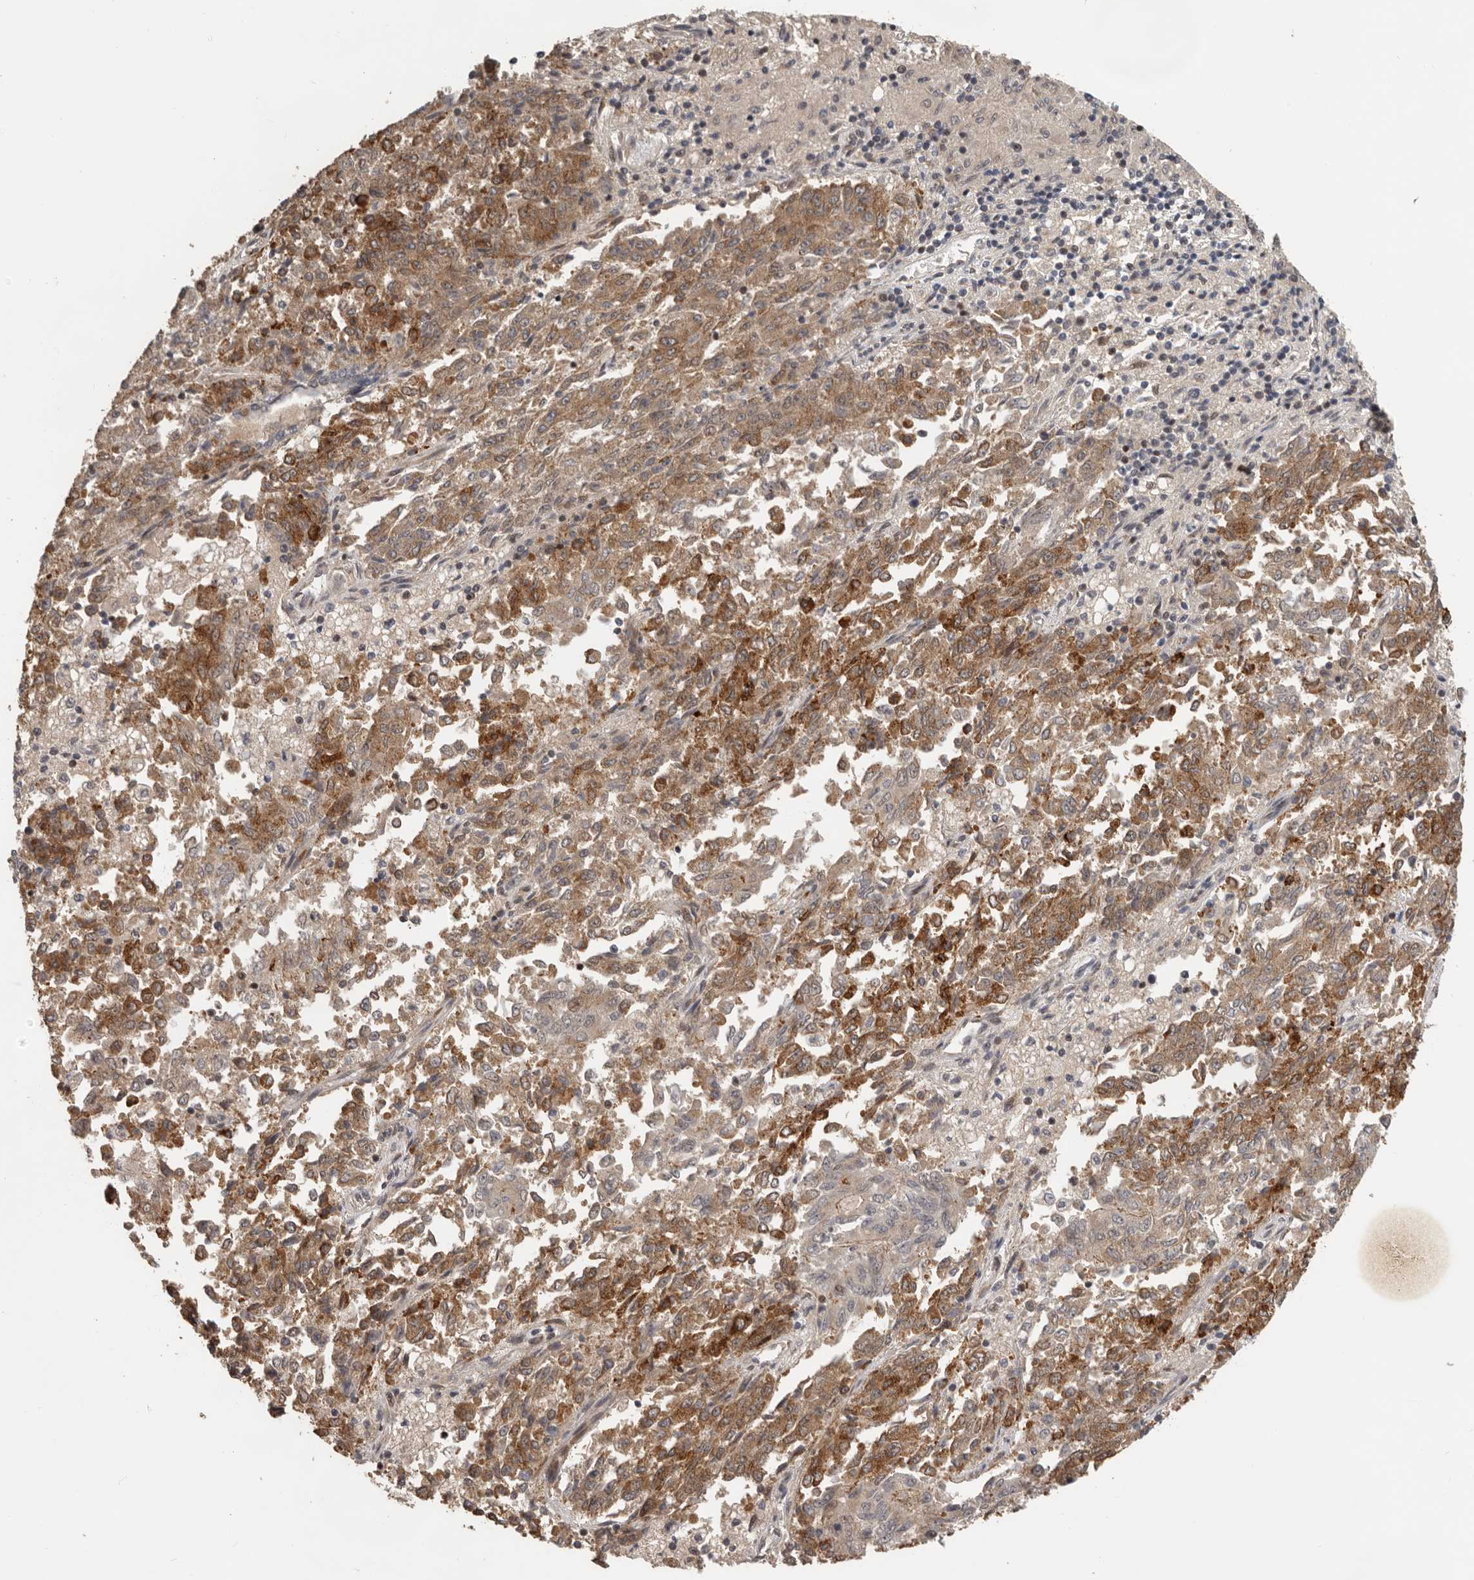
{"staining": {"intensity": "moderate", "quantity": "25%-75%", "location": "cytoplasmic/membranous,nuclear"}, "tissue": "endometrial cancer", "cell_type": "Tumor cells", "image_type": "cancer", "snomed": [{"axis": "morphology", "description": "Adenocarcinoma, NOS"}, {"axis": "topography", "description": "Endometrium"}], "caption": "Immunohistochemistry of adenocarcinoma (endometrial) demonstrates medium levels of moderate cytoplasmic/membranous and nuclear positivity in about 25%-75% of tumor cells.", "gene": "HENMT1", "patient": {"sex": "female", "age": 80}}